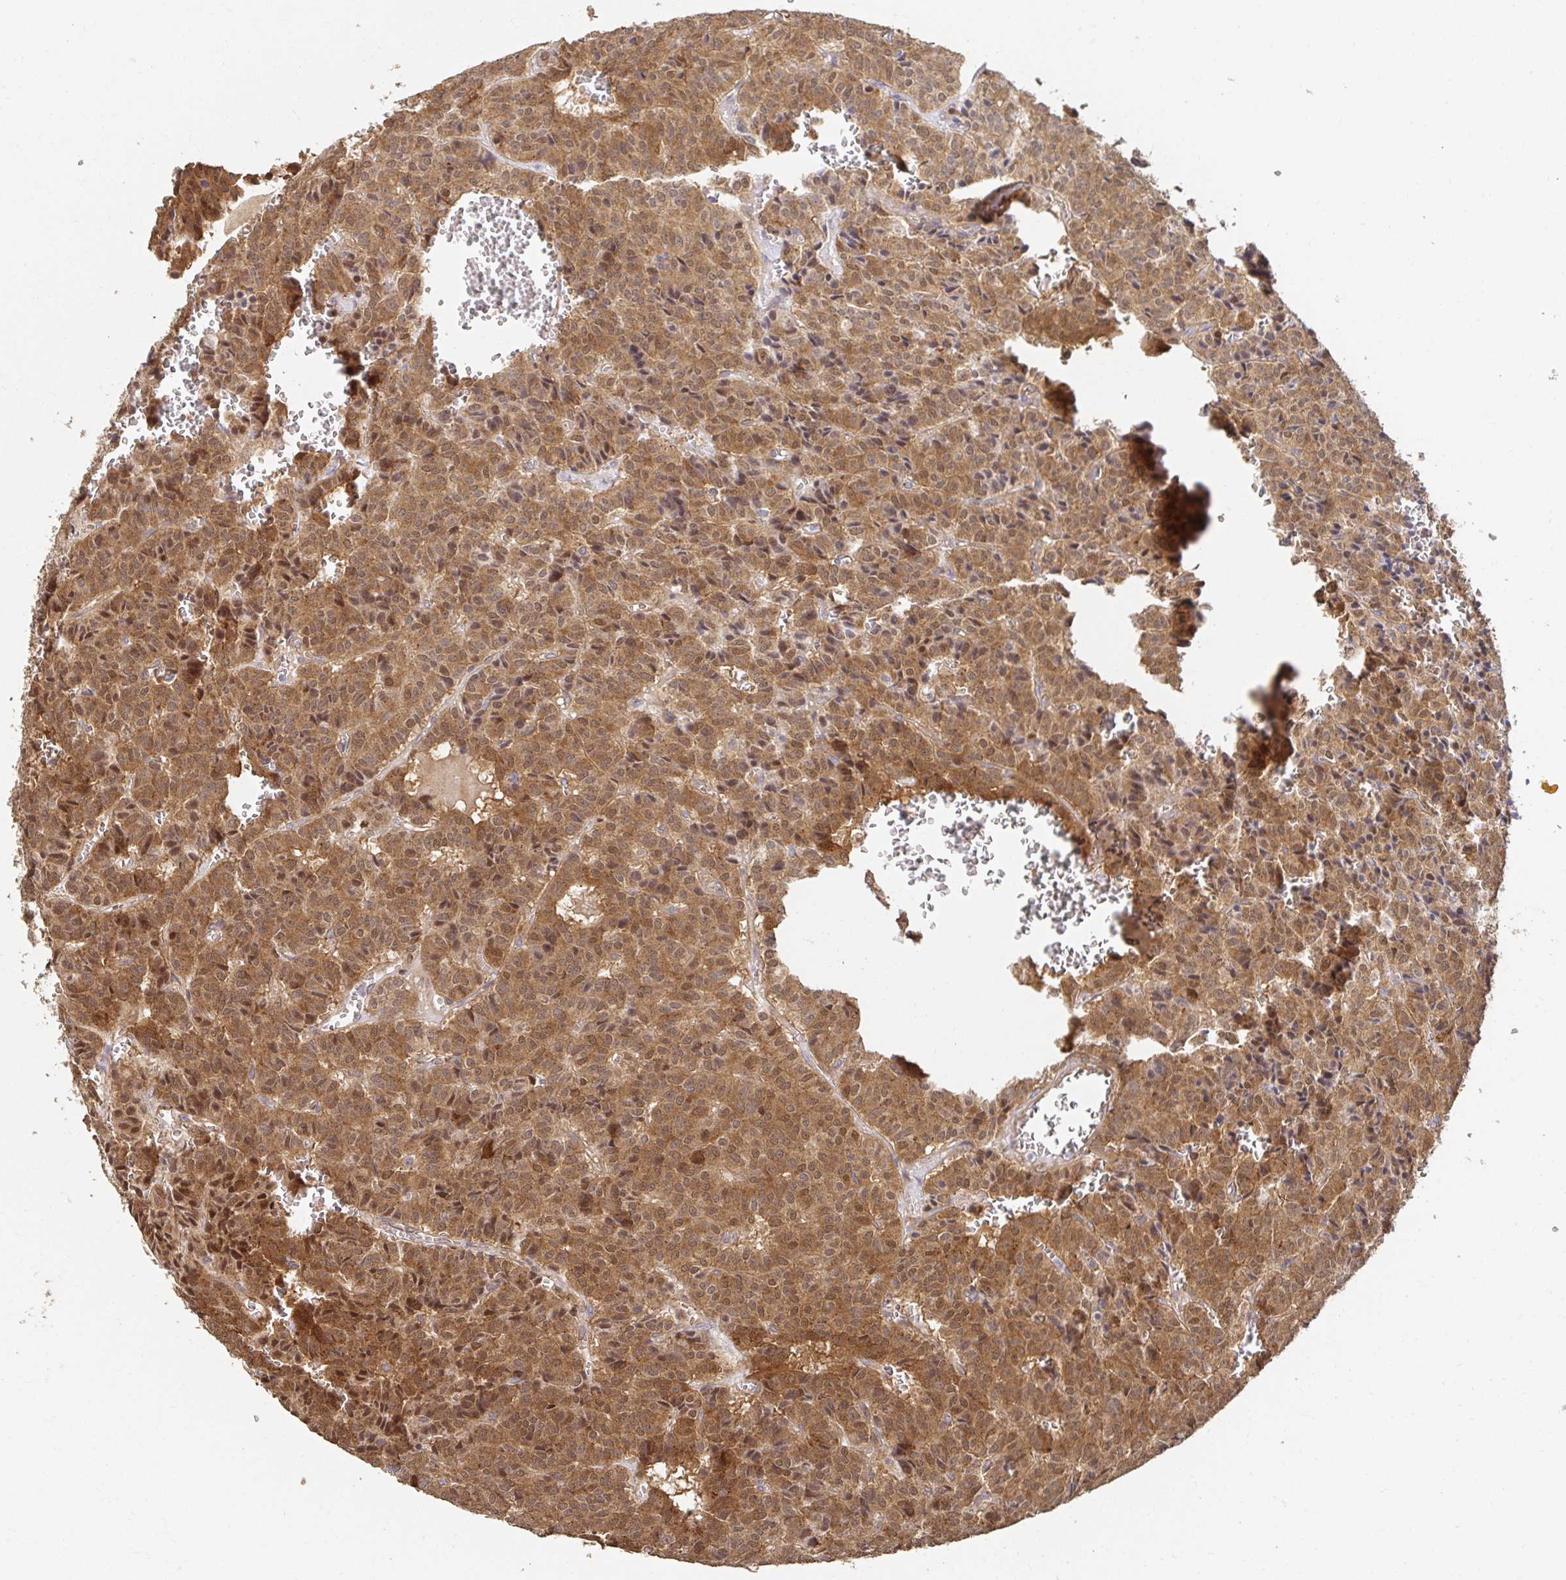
{"staining": {"intensity": "moderate", "quantity": ">75%", "location": "cytoplasmic/membranous,nuclear"}, "tissue": "carcinoid", "cell_type": "Tumor cells", "image_type": "cancer", "snomed": [{"axis": "morphology", "description": "Carcinoid, malignant, NOS"}, {"axis": "topography", "description": "Lung"}], "caption": "IHC image of neoplastic tissue: human carcinoid stained using immunohistochemistry (IHC) shows medium levels of moderate protein expression localized specifically in the cytoplasmic/membranous and nuclear of tumor cells, appearing as a cytoplasmic/membranous and nuclear brown color.", "gene": "APBB1", "patient": {"sex": "male", "age": 70}}